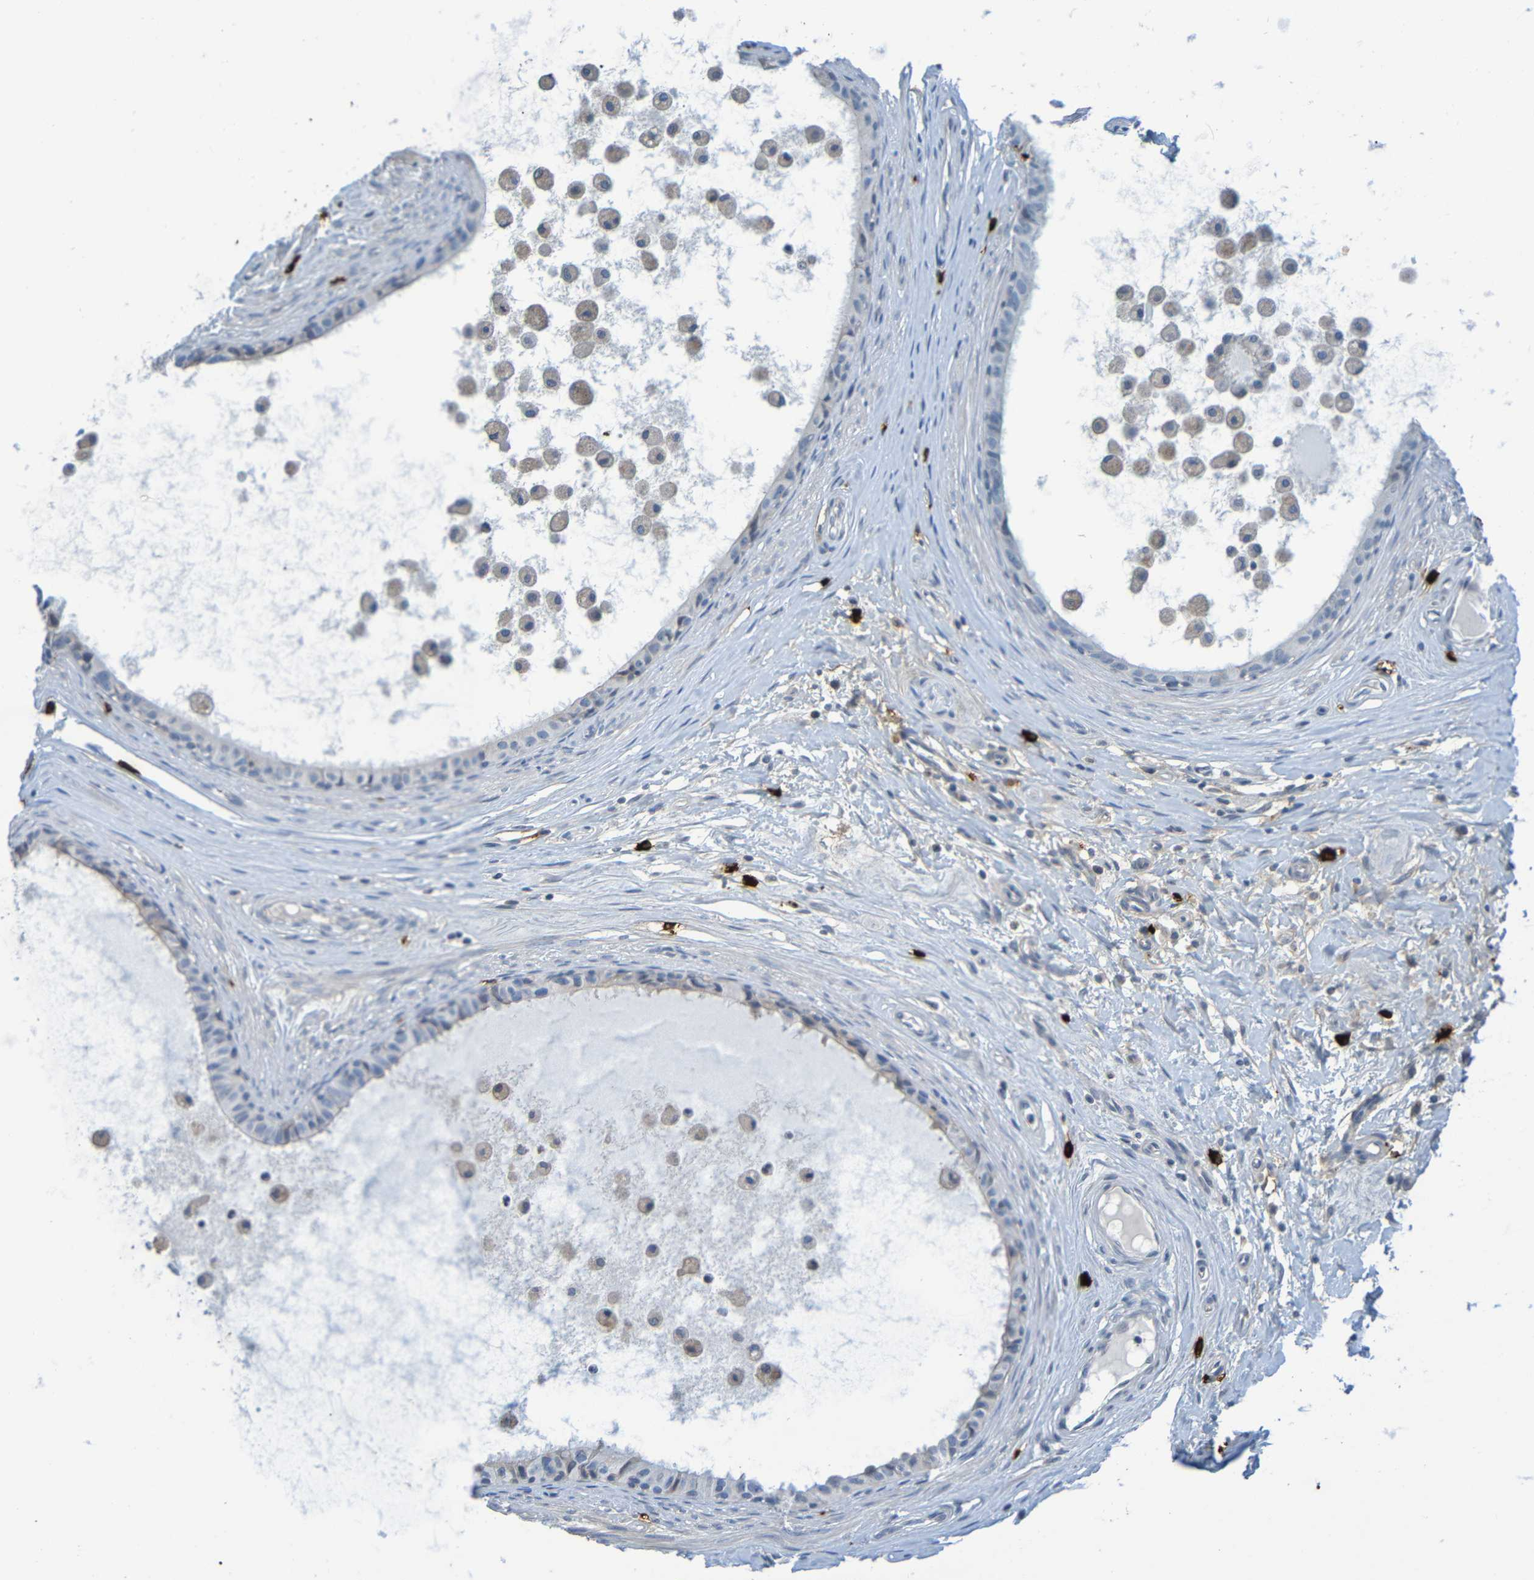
{"staining": {"intensity": "negative", "quantity": "none", "location": "none"}, "tissue": "epididymis", "cell_type": "Glandular cells", "image_type": "normal", "snomed": [{"axis": "morphology", "description": "Normal tissue, NOS"}, {"axis": "morphology", "description": "Inflammation, NOS"}, {"axis": "topography", "description": "Epididymis"}], "caption": "Glandular cells show no significant protein expression in unremarkable epididymis. The staining is performed using DAB (3,3'-diaminobenzidine) brown chromogen with nuclei counter-stained in using hematoxylin.", "gene": "C3AR1", "patient": {"sex": "male", "age": 85}}